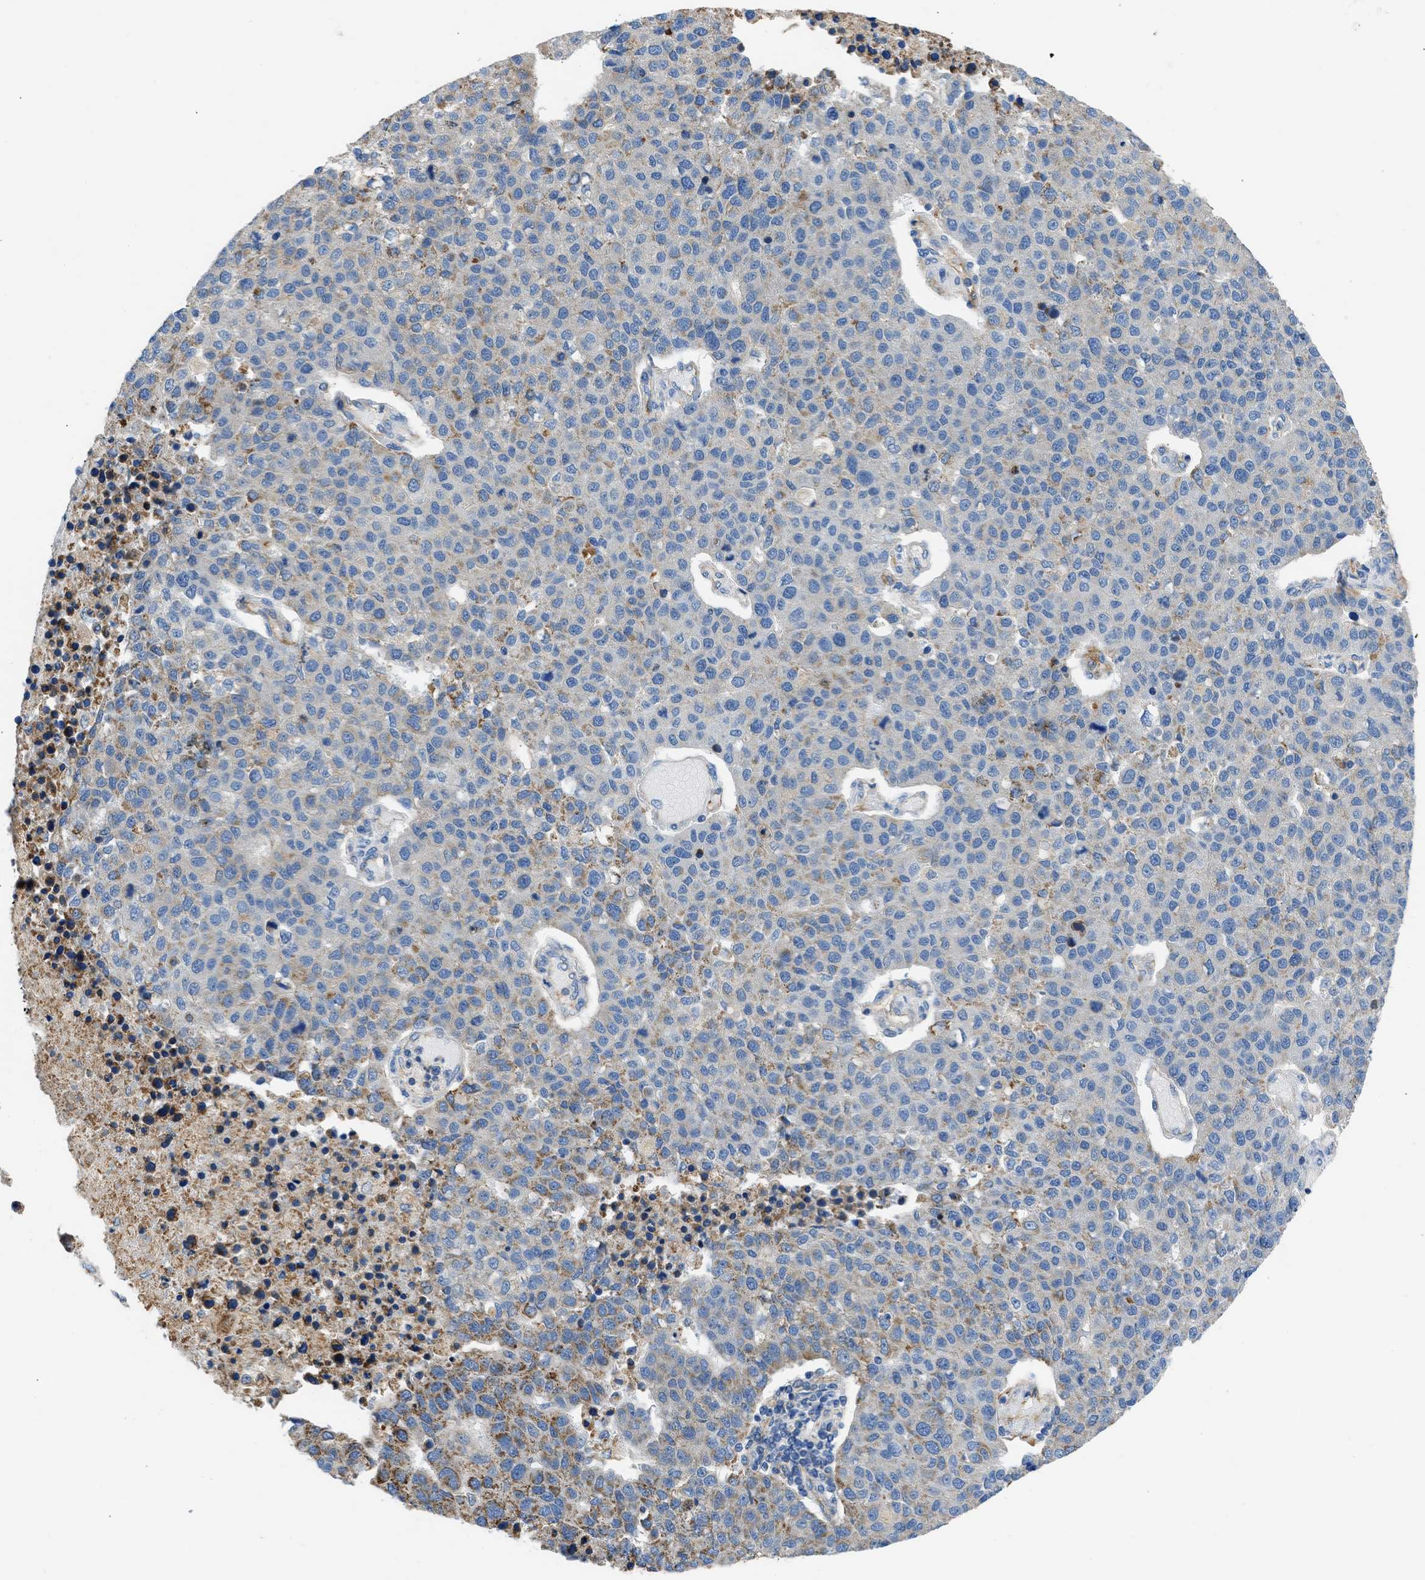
{"staining": {"intensity": "moderate", "quantity": "25%-75%", "location": "cytoplasmic/membranous"}, "tissue": "pancreatic cancer", "cell_type": "Tumor cells", "image_type": "cancer", "snomed": [{"axis": "morphology", "description": "Adenocarcinoma, NOS"}, {"axis": "topography", "description": "Pancreas"}], "caption": "IHC of human pancreatic cancer exhibits medium levels of moderate cytoplasmic/membranous staining in about 25%-75% of tumor cells.", "gene": "ULK4", "patient": {"sex": "female", "age": 61}}